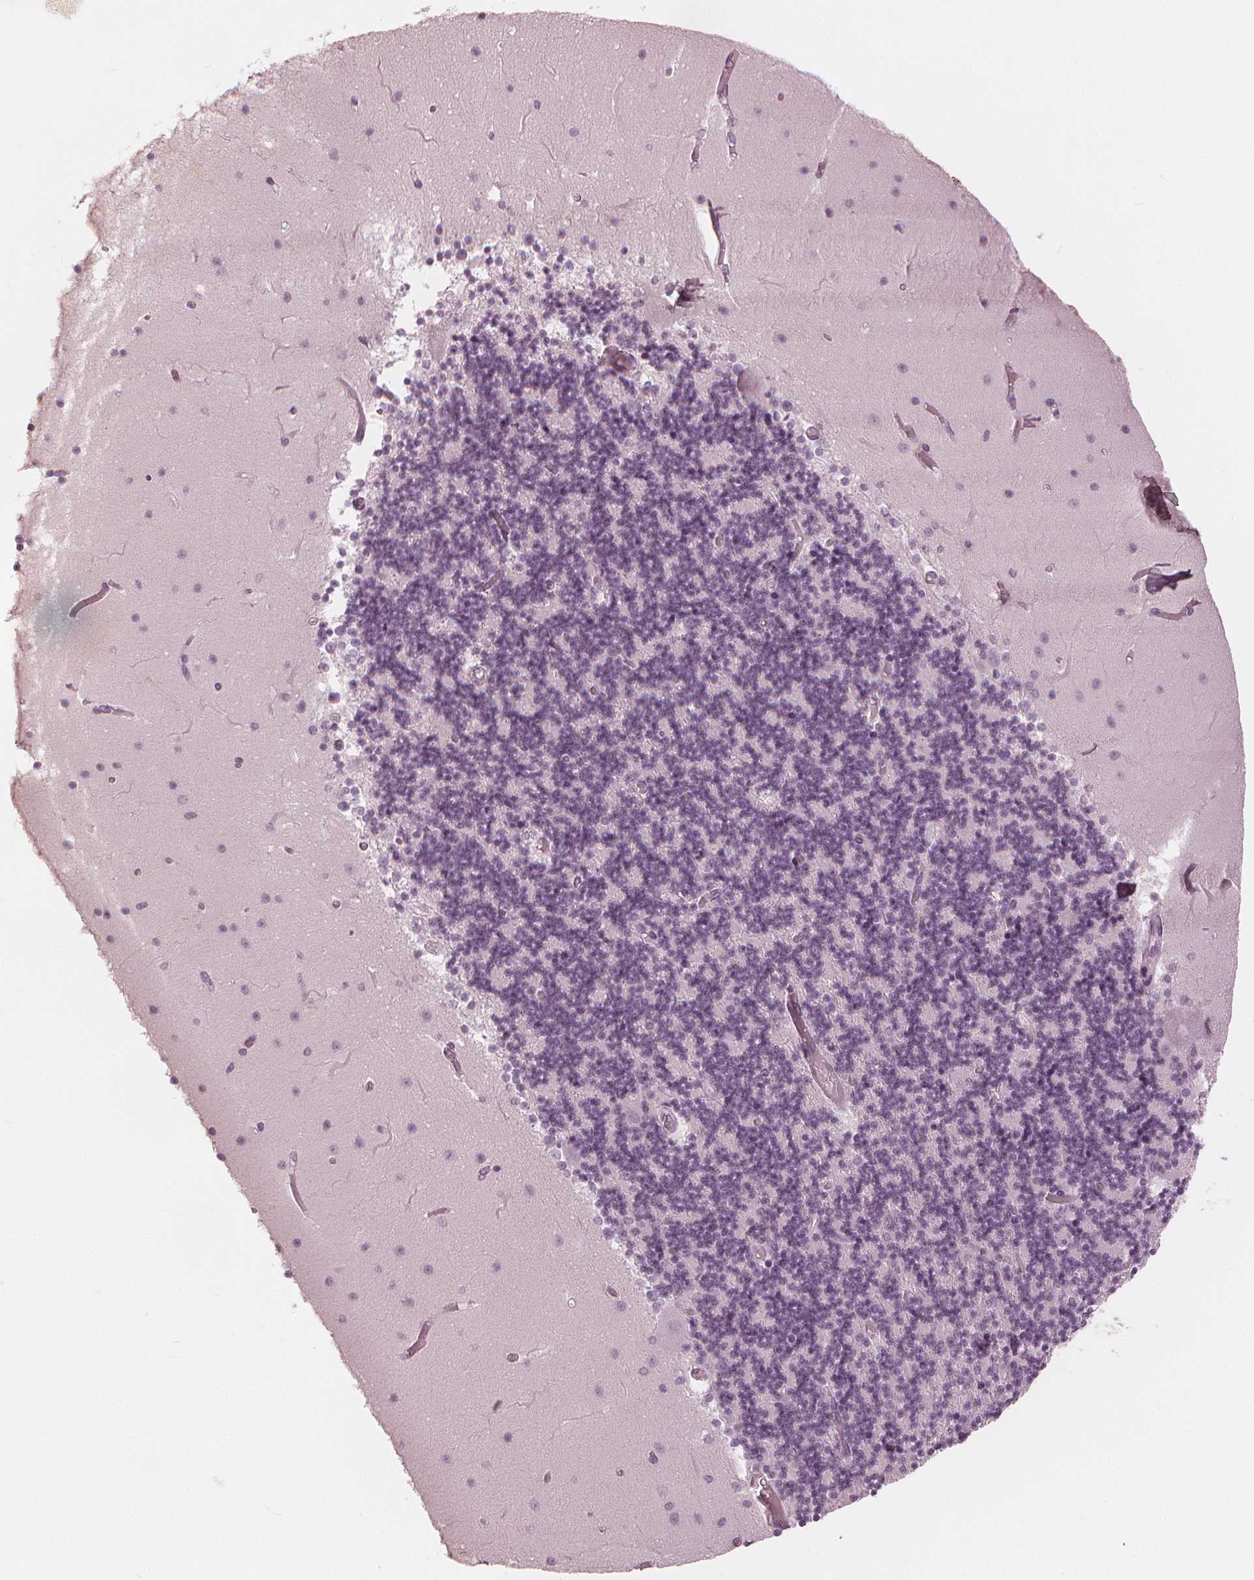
{"staining": {"intensity": "negative", "quantity": "none", "location": "none"}, "tissue": "cerebellum", "cell_type": "Cells in granular layer", "image_type": "normal", "snomed": [{"axis": "morphology", "description": "Normal tissue, NOS"}, {"axis": "topography", "description": "Cerebellum"}], "caption": "Human cerebellum stained for a protein using IHC reveals no expression in cells in granular layer.", "gene": "PAEP", "patient": {"sex": "female", "age": 28}}